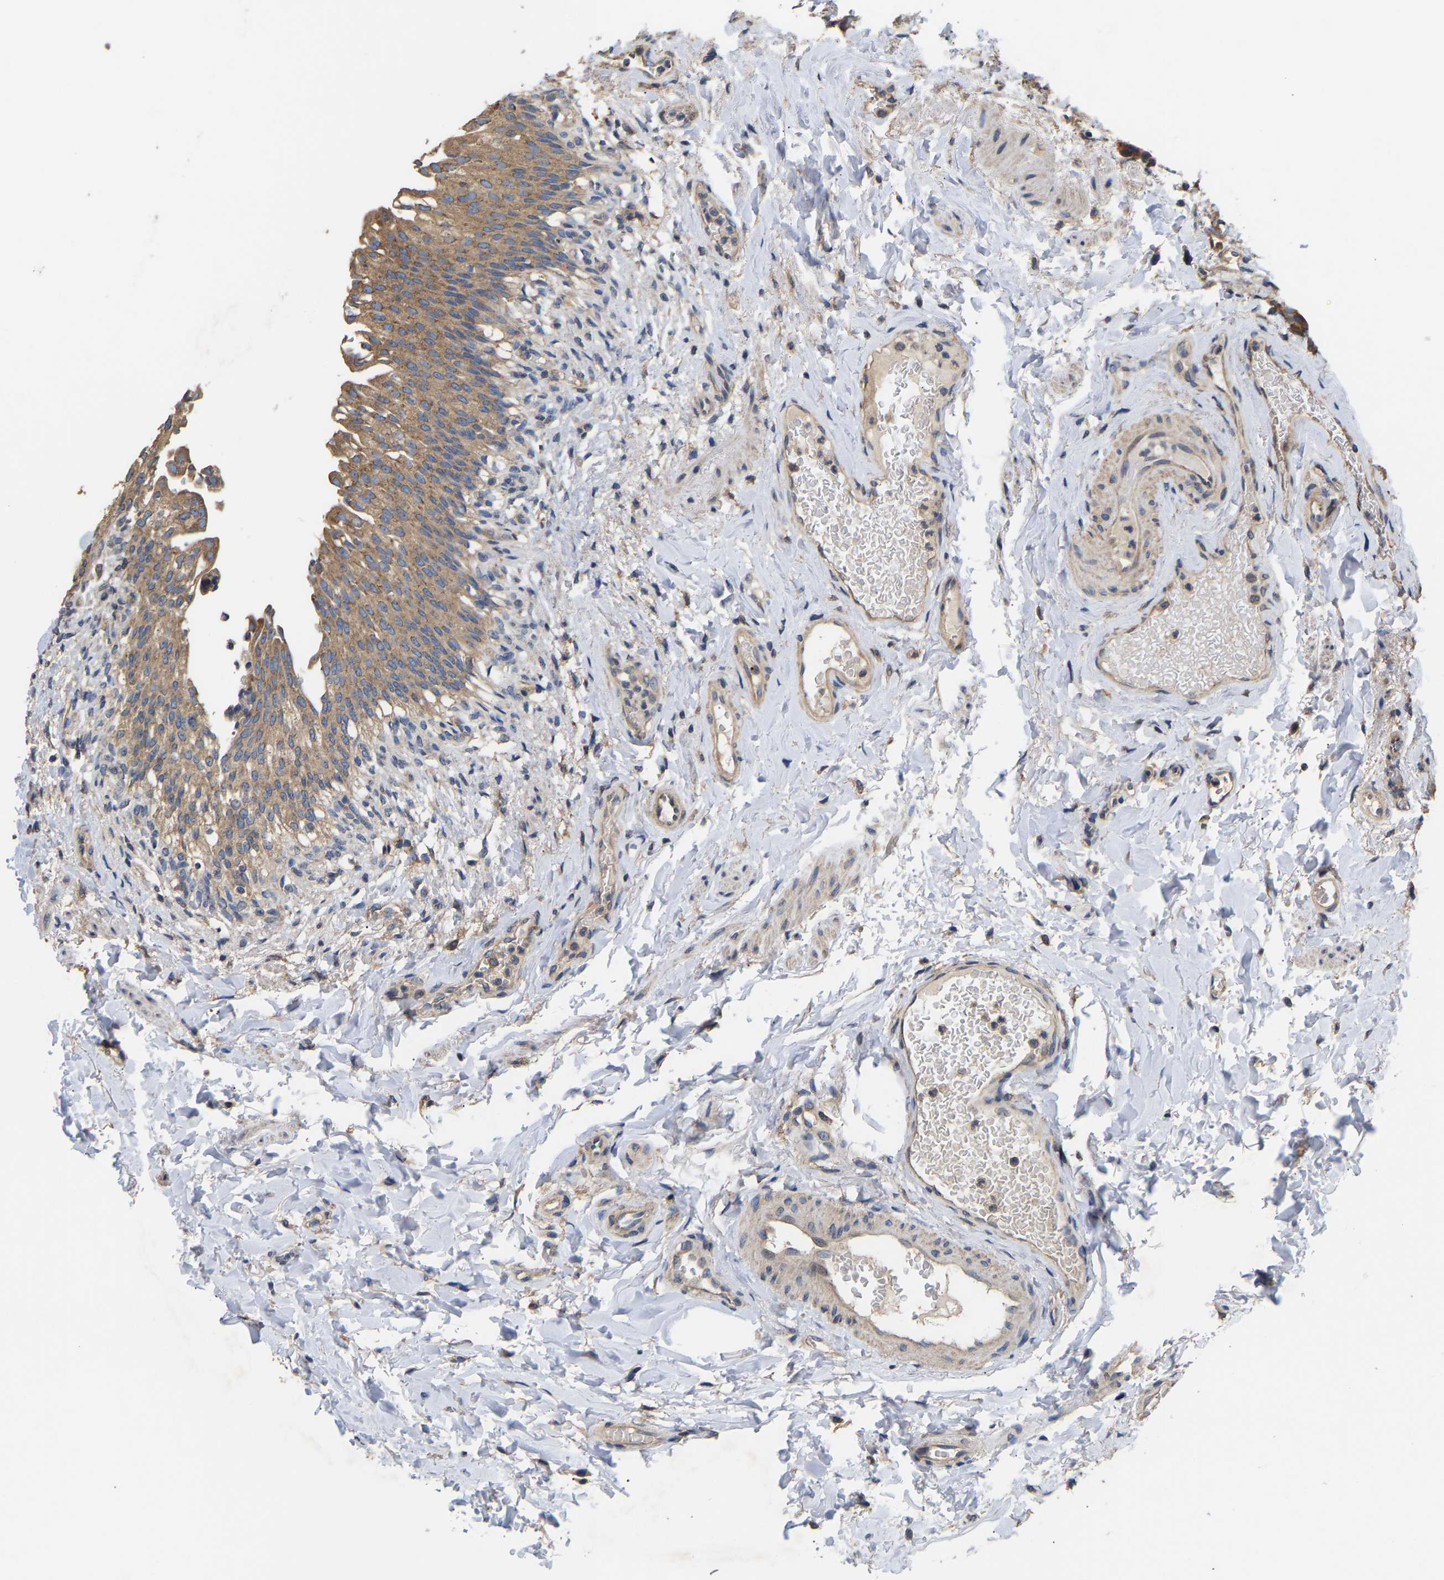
{"staining": {"intensity": "moderate", "quantity": ">75%", "location": "cytoplasmic/membranous"}, "tissue": "urinary bladder", "cell_type": "Urothelial cells", "image_type": "normal", "snomed": [{"axis": "morphology", "description": "Normal tissue, NOS"}, {"axis": "topography", "description": "Urinary bladder"}], "caption": "Moderate cytoplasmic/membranous staining is appreciated in approximately >75% of urothelial cells in normal urinary bladder.", "gene": "AIMP2", "patient": {"sex": "female", "age": 60}}